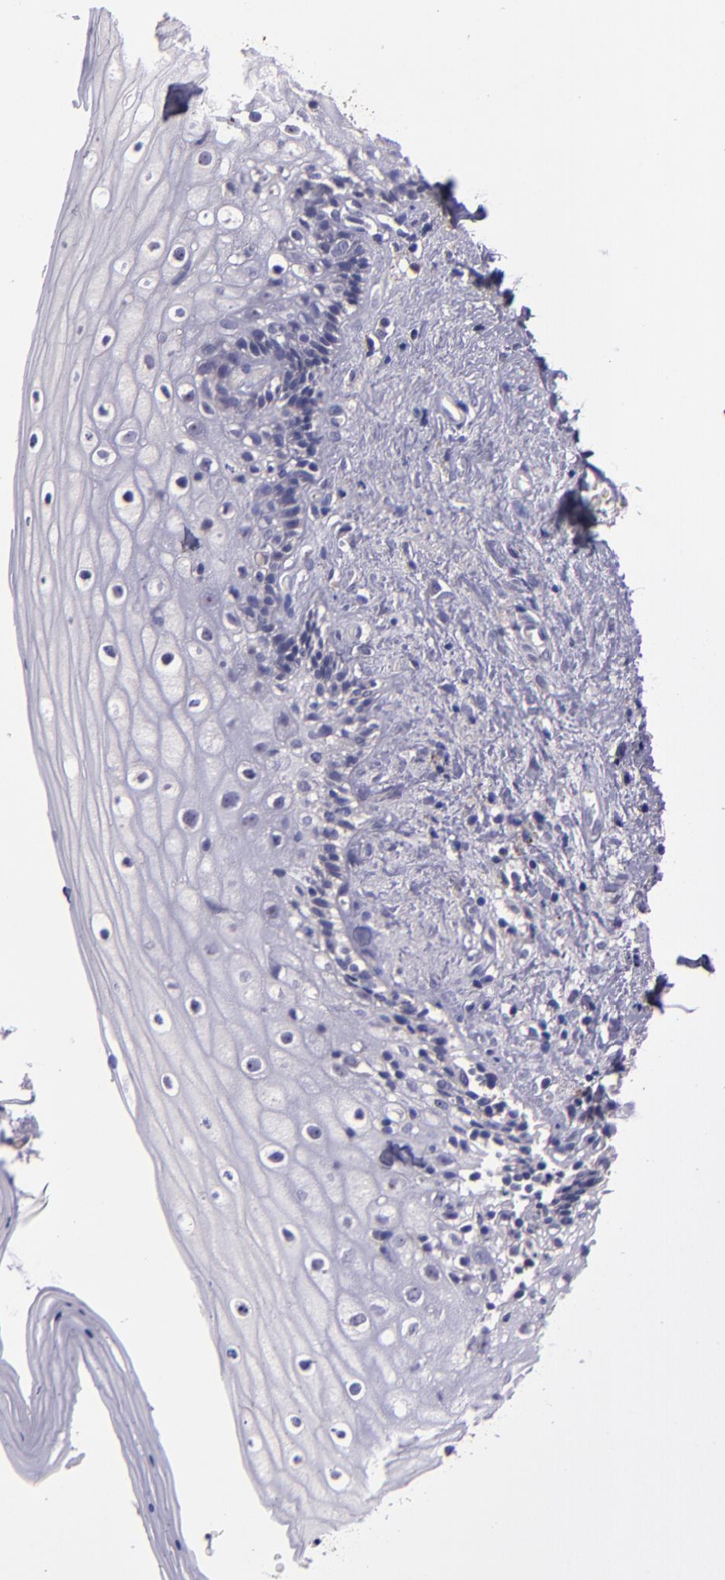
{"staining": {"intensity": "weak", "quantity": "<25%", "location": "cytoplasmic/membranous"}, "tissue": "vagina", "cell_type": "Squamous epithelial cells", "image_type": "normal", "snomed": [{"axis": "morphology", "description": "Normal tissue, NOS"}, {"axis": "topography", "description": "Vagina"}], "caption": "Immunohistochemistry of normal vagina shows no positivity in squamous epithelial cells. Nuclei are stained in blue.", "gene": "PAPPA", "patient": {"sex": "female", "age": 46}}